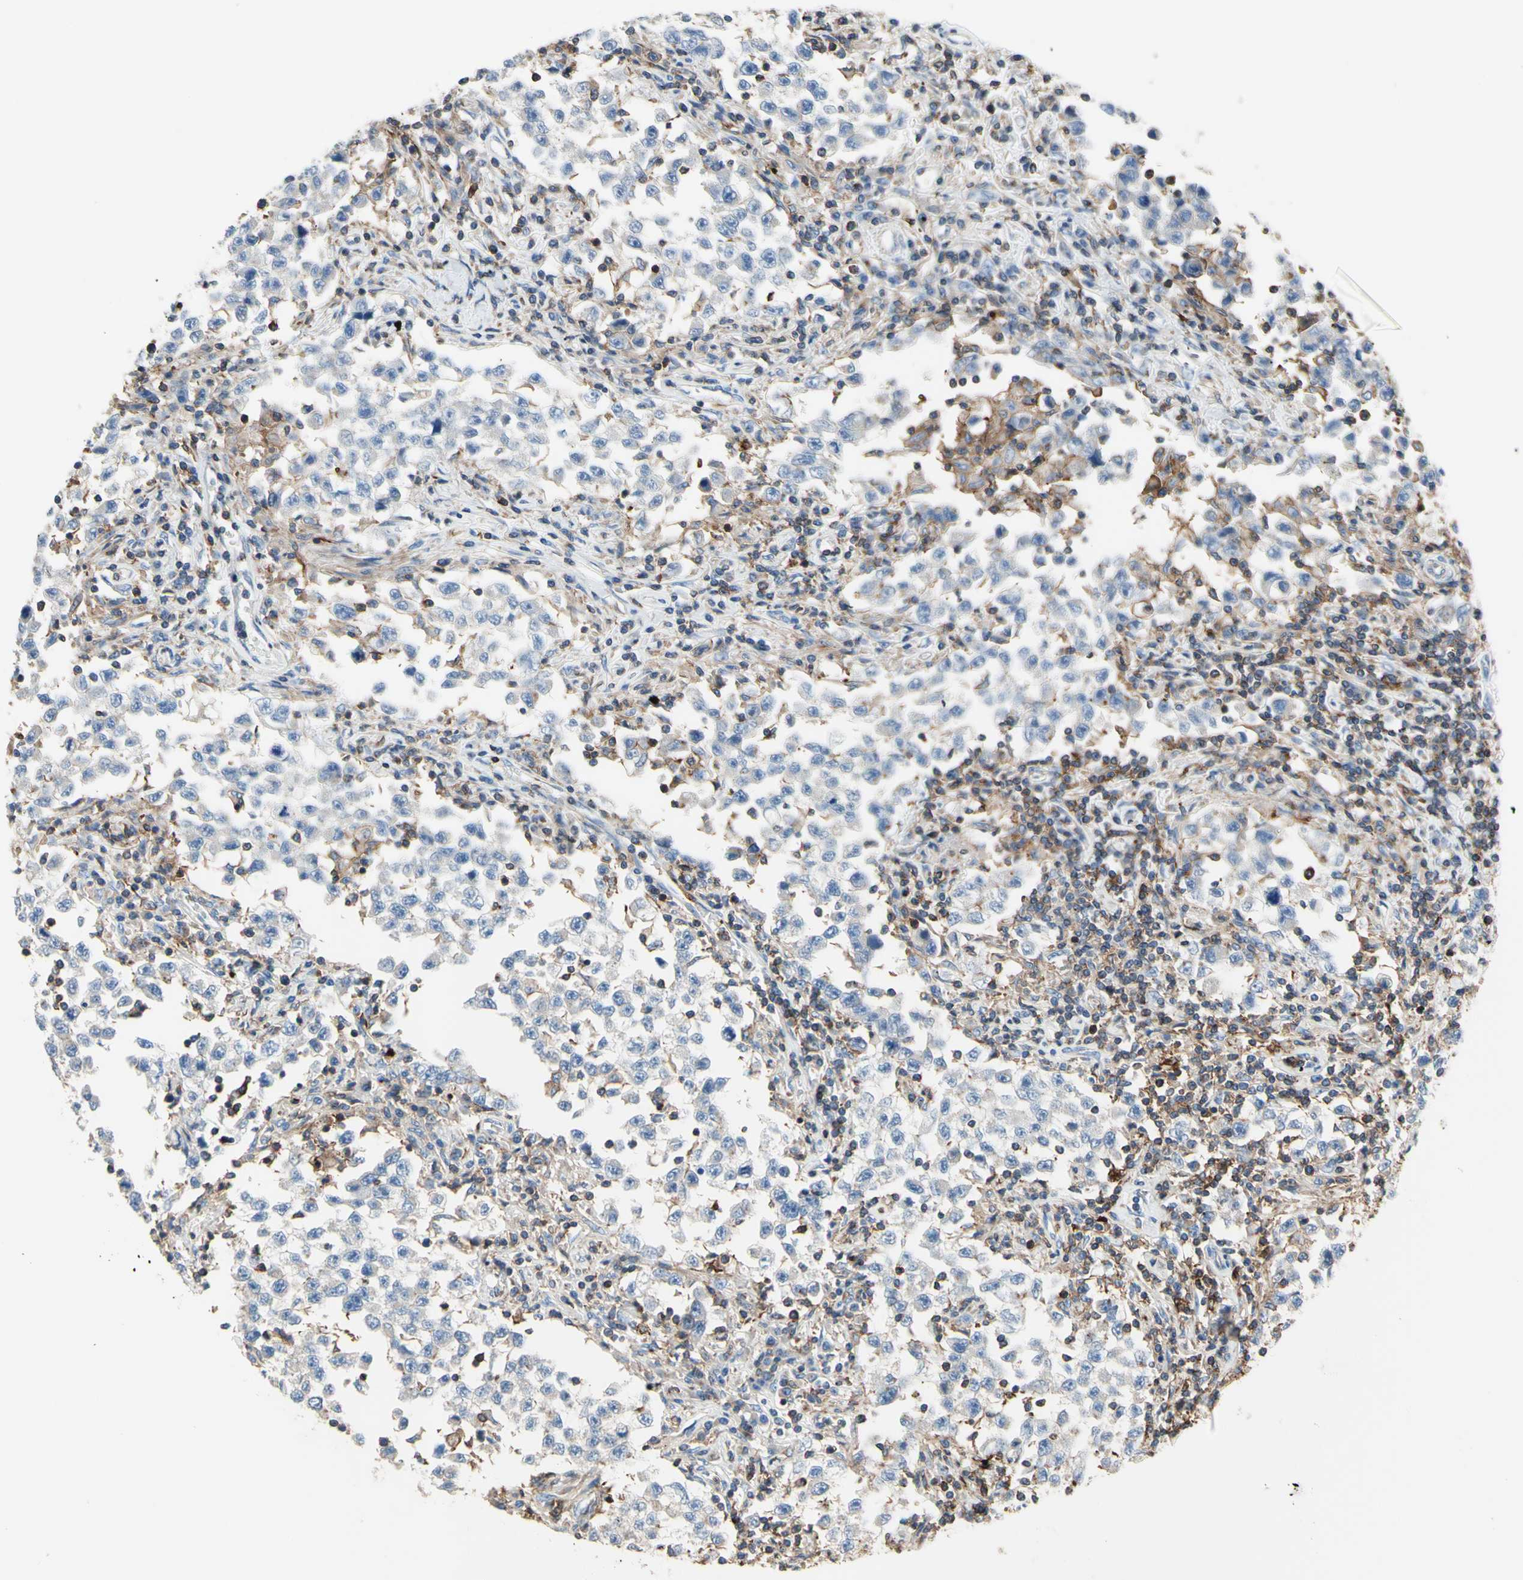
{"staining": {"intensity": "negative", "quantity": "none", "location": "none"}, "tissue": "testis cancer", "cell_type": "Tumor cells", "image_type": "cancer", "snomed": [{"axis": "morphology", "description": "Carcinoma, Embryonal, NOS"}, {"axis": "topography", "description": "Testis"}], "caption": "Human testis embryonal carcinoma stained for a protein using IHC shows no expression in tumor cells.", "gene": "SEMA4C", "patient": {"sex": "male", "age": 21}}